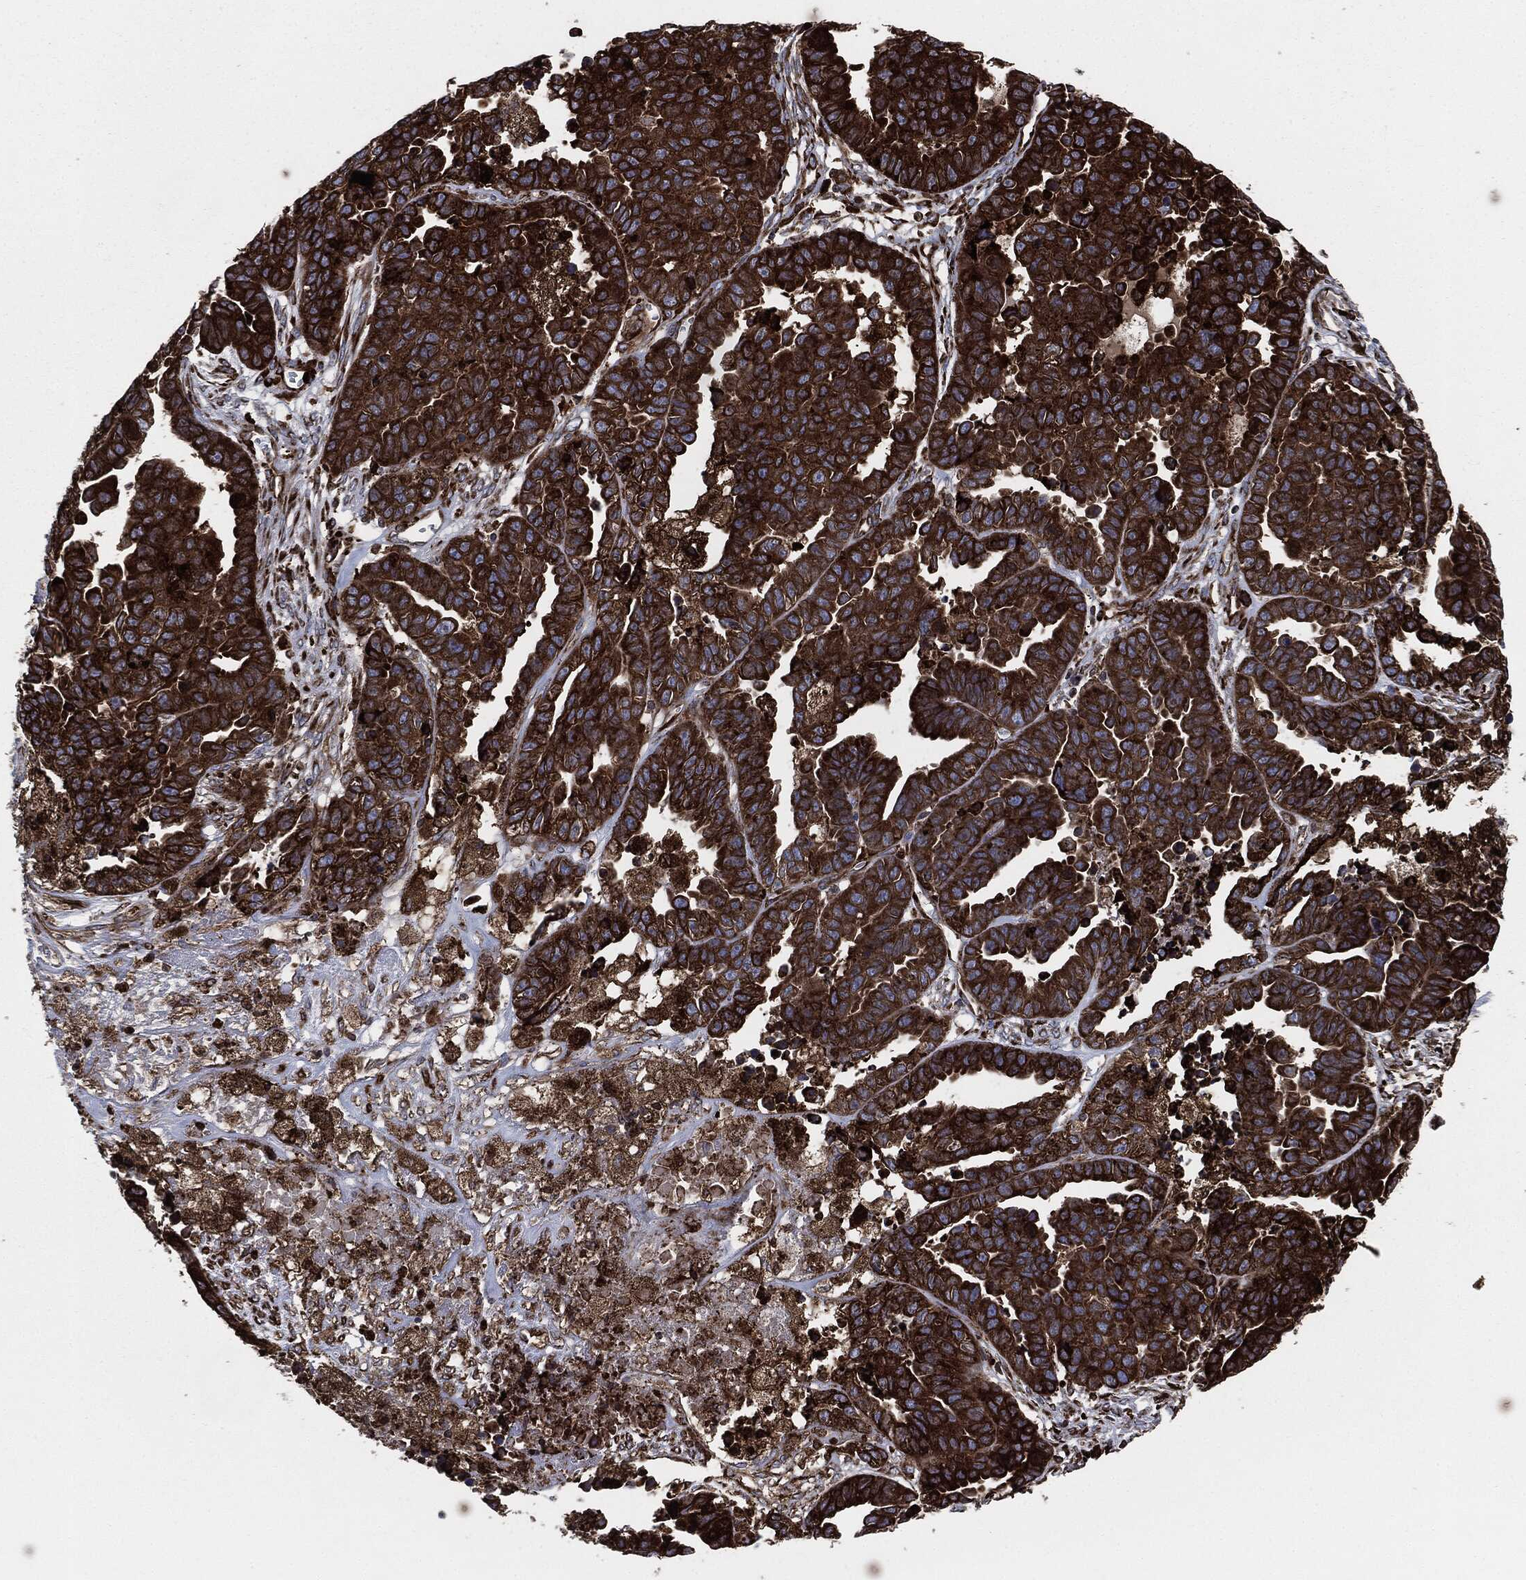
{"staining": {"intensity": "strong", "quantity": ">75%", "location": "cytoplasmic/membranous"}, "tissue": "ovarian cancer", "cell_type": "Tumor cells", "image_type": "cancer", "snomed": [{"axis": "morphology", "description": "Cystadenocarcinoma, serous, NOS"}, {"axis": "topography", "description": "Ovary"}], "caption": "Immunohistochemistry (IHC) of ovarian serous cystadenocarcinoma reveals high levels of strong cytoplasmic/membranous expression in about >75% of tumor cells. (brown staining indicates protein expression, while blue staining denotes nuclei).", "gene": "CALR", "patient": {"sex": "female", "age": 87}}